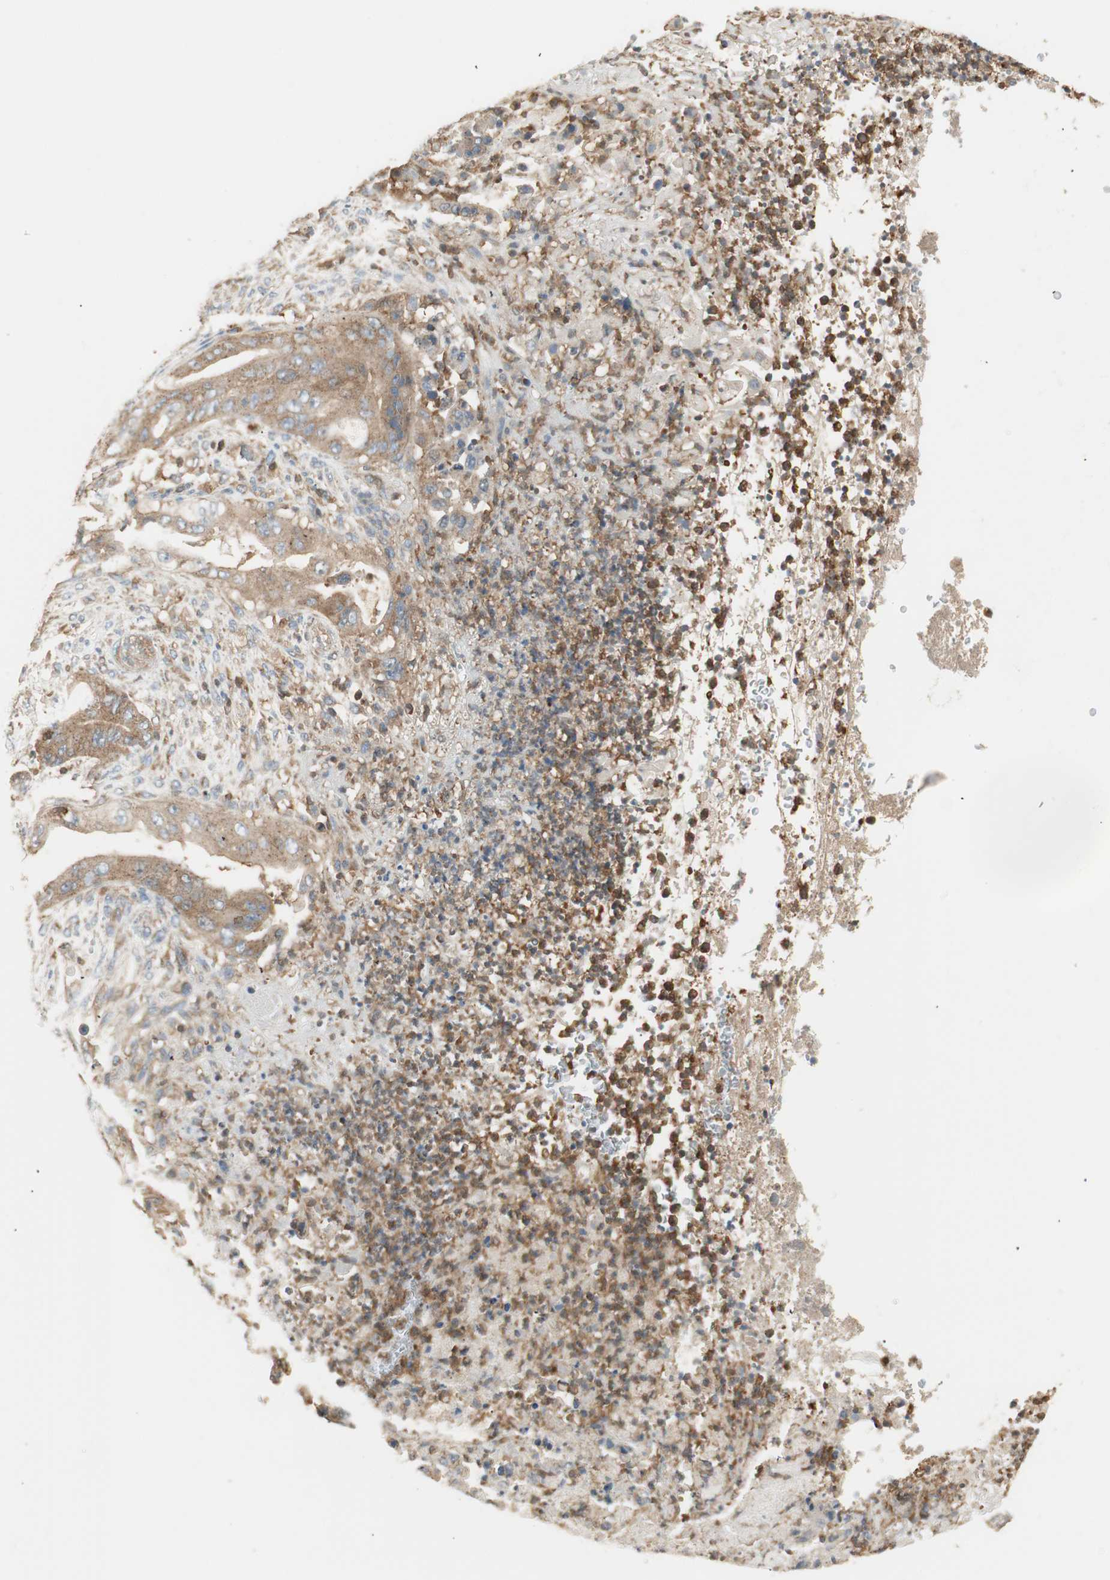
{"staining": {"intensity": "weak", "quantity": ">75%", "location": "cytoplasmic/membranous"}, "tissue": "stomach cancer", "cell_type": "Tumor cells", "image_type": "cancer", "snomed": [{"axis": "morphology", "description": "Adenocarcinoma, NOS"}, {"axis": "topography", "description": "Stomach"}], "caption": "Immunohistochemistry staining of stomach cancer, which shows low levels of weak cytoplasmic/membranous expression in about >75% of tumor cells indicating weak cytoplasmic/membranous protein positivity. The staining was performed using DAB (brown) for protein detection and nuclei were counterstained in hematoxylin (blue).", "gene": "CRLF3", "patient": {"sex": "female", "age": 73}}